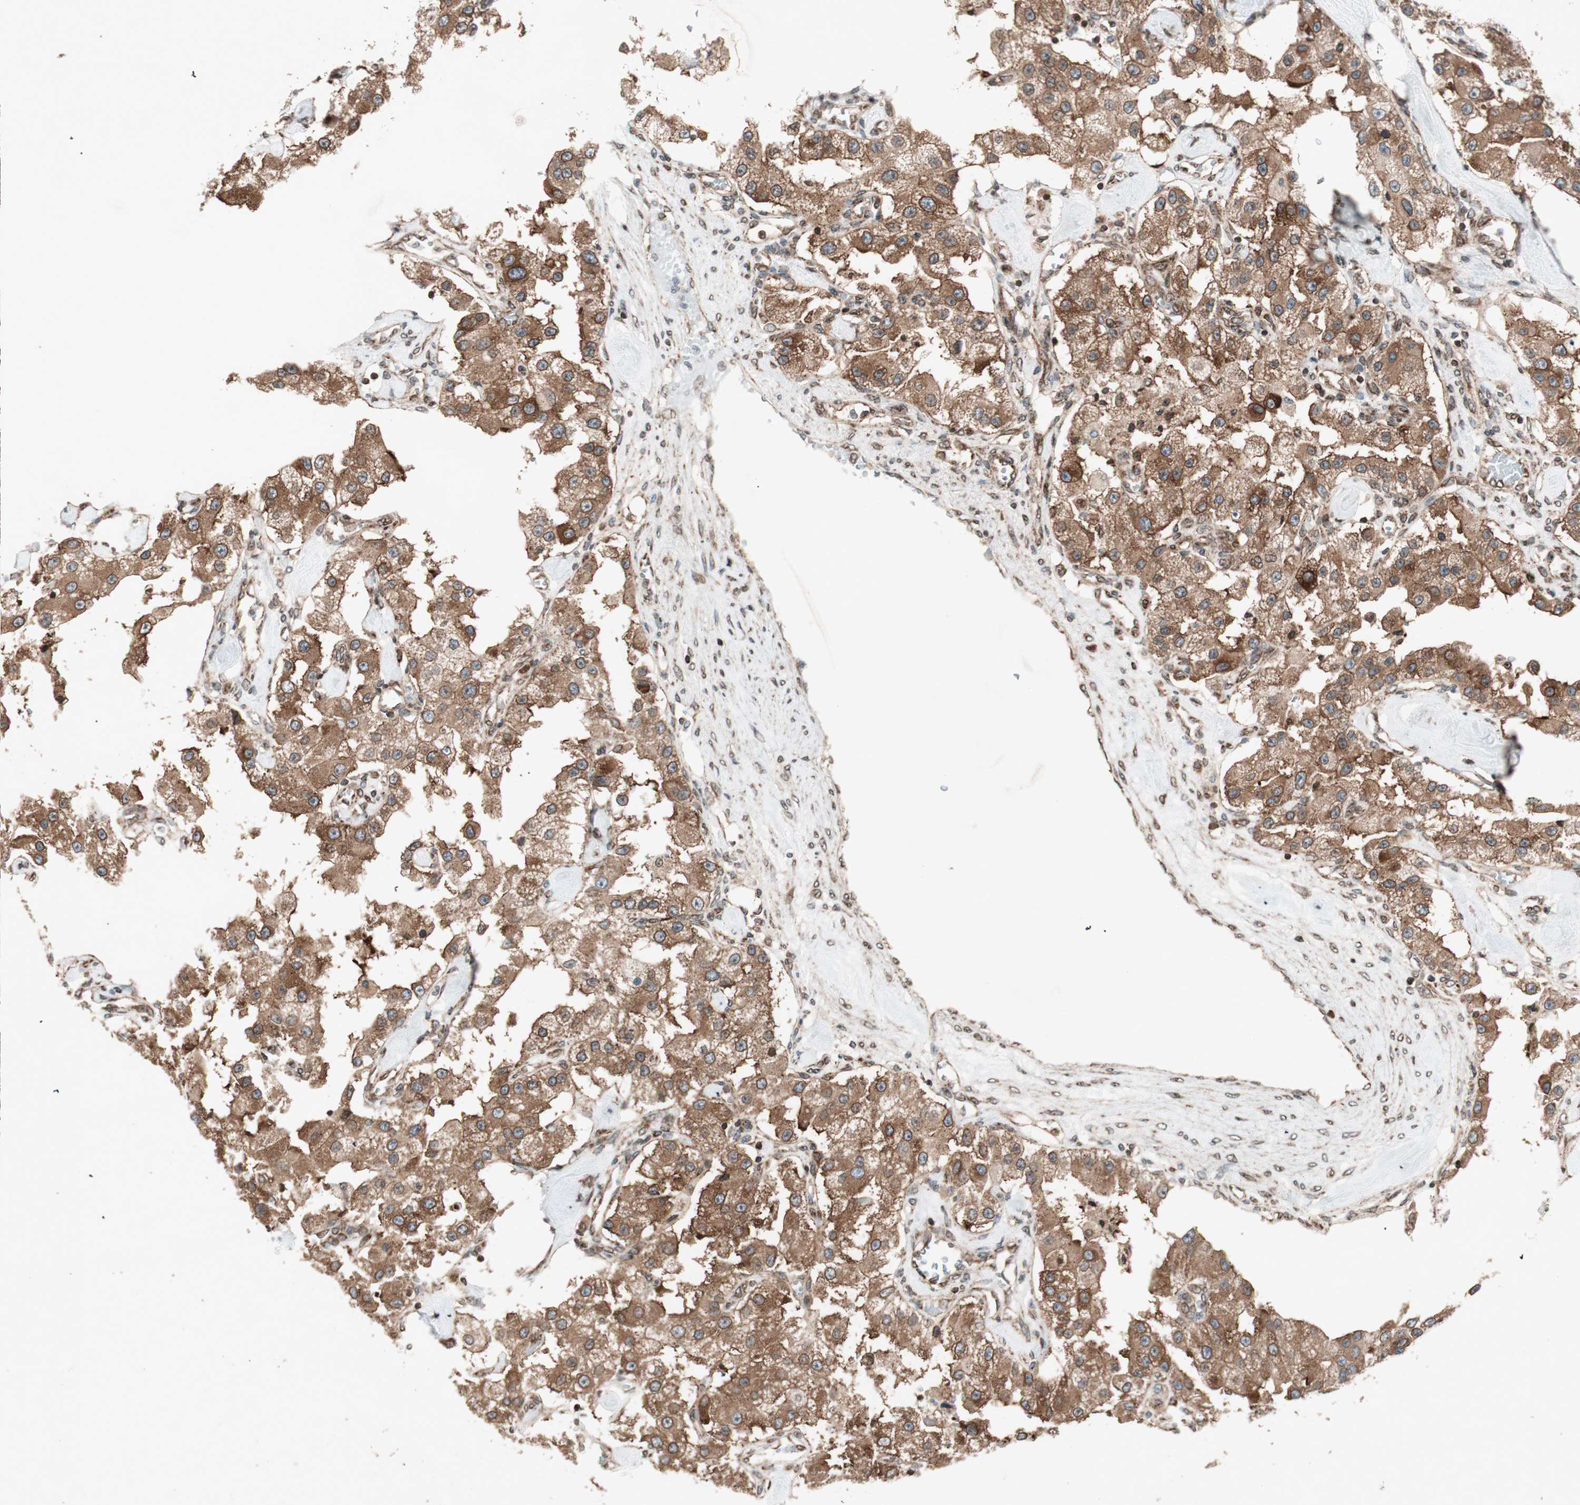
{"staining": {"intensity": "strong", "quantity": ">75%", "location": "cytoplasmic/membranous"}, "tissue": "carcinoid", "cell_type": "Tumor cells", "image_type": "cancer", "snomed": [{"axis": "morphology", "description": "Carcinoid, malignant, NOS"}, {"axis": "topography", "description": "Pancreas"}], "caption": "This histopathology image reveals immunohistochemistry (IHC) staining of carcinoid (malignant), with high strong cytoplasmic/membranous positivity in about >75% of tumor cells.", "gene": "NUP62", "patient": {"sex": "male", "age": 41}}